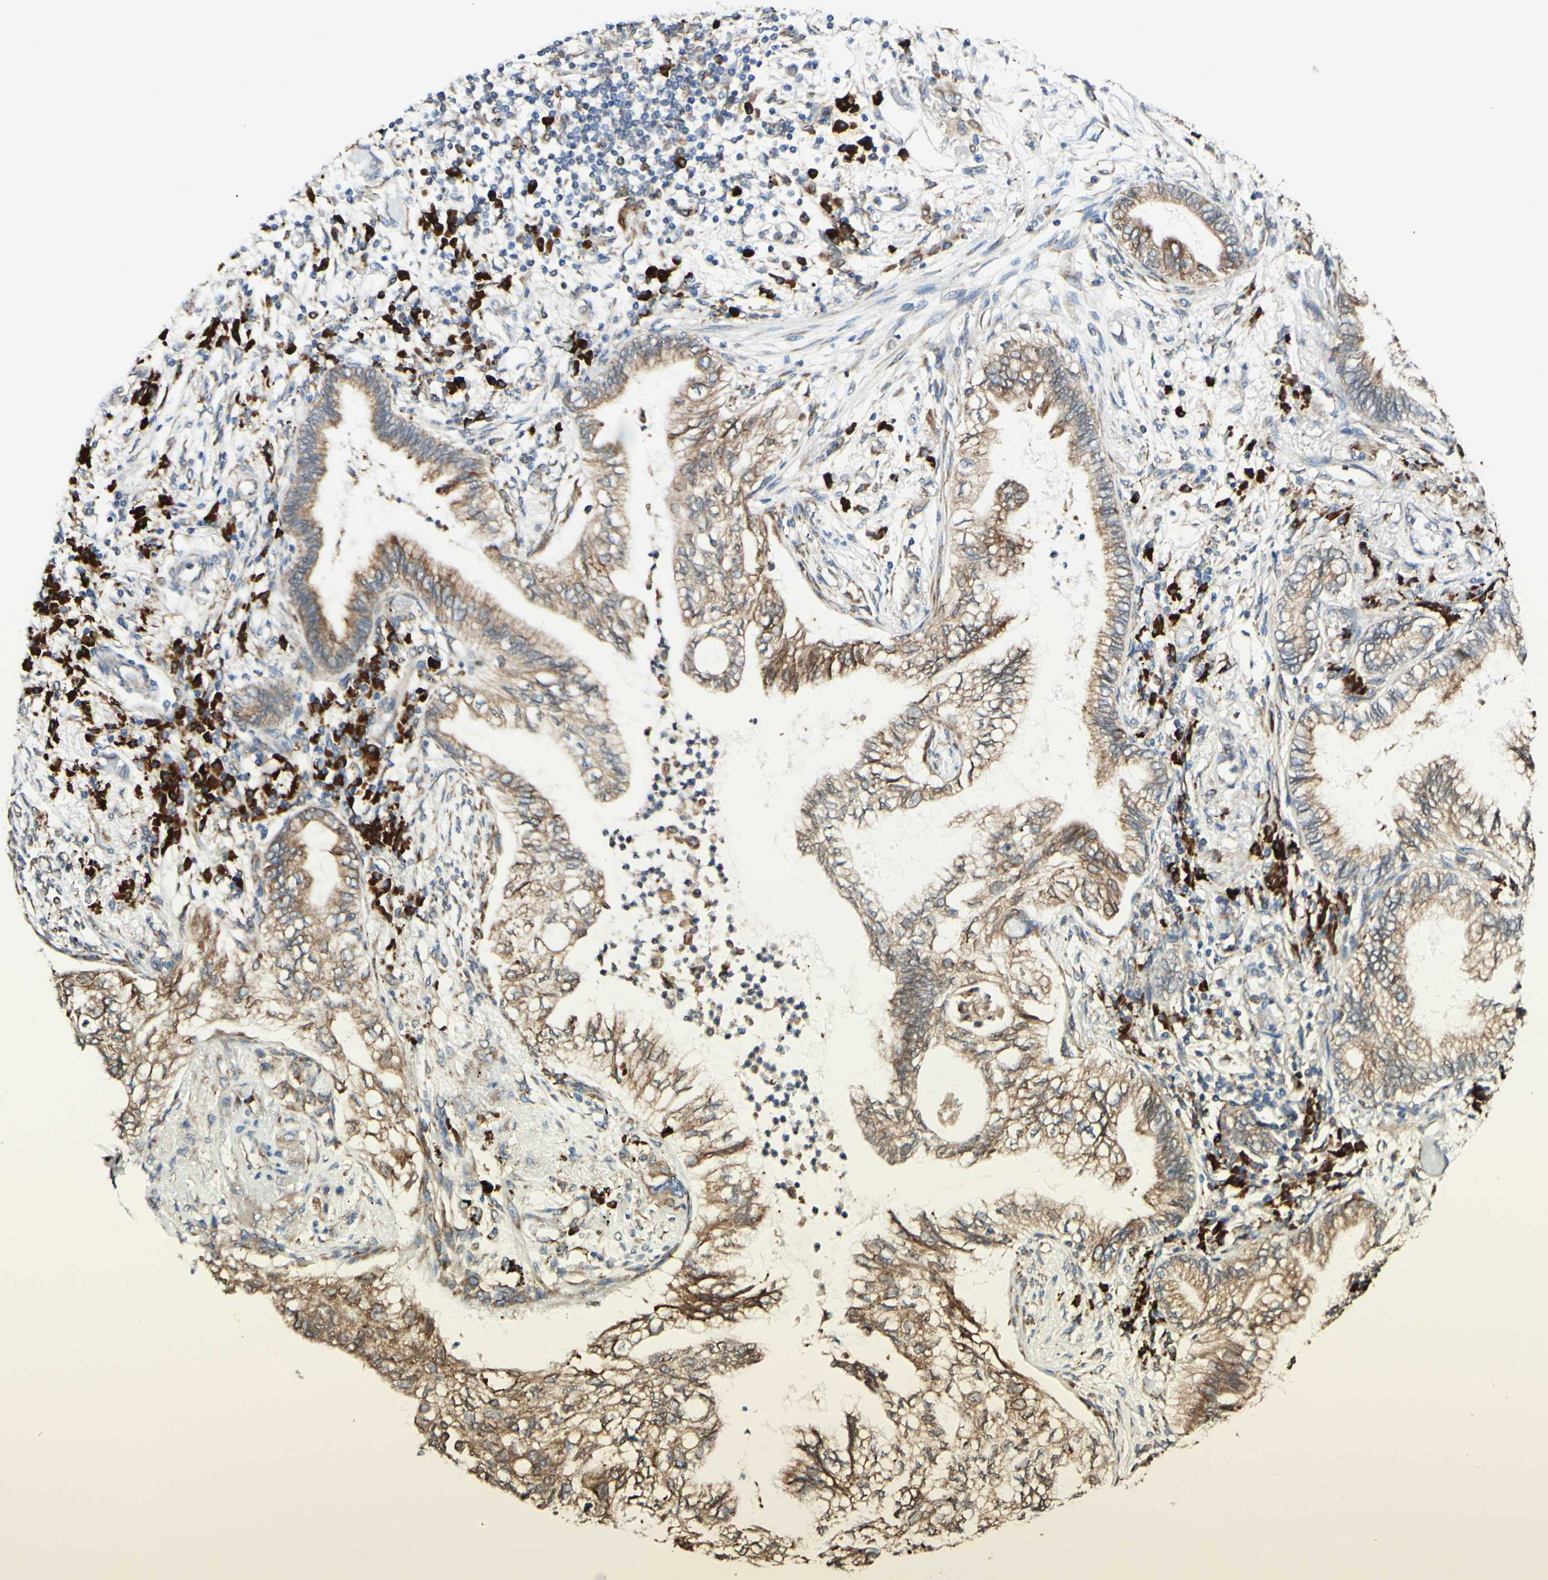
{"staining": {"intensity": "weak", "quantity": ">75%", "location": "cytoplasmic/membranous"}, "tissue": "lung cancer", "cell_type": "Tumor cells", "image_type": "cancer", "snomed": [{"axis": "morphology", "description": "Normal tissue, NOS"}, {"axis": "morphology", "description": "Adenocarcinoma, NOS"}, {"axis": "topography", "description": "Bronchus"}, {"axis": "topography", "description": "Lung"}], "caption": "Immunohistochemical staining of human lung cancer (adenocarcinoma) reveals low levels of weak cytoplasmic/membranous positivity in approximately >75% of tumor cells.", "gene": "DNAJB11", "patient": {"sex": "female", "age": 70}}